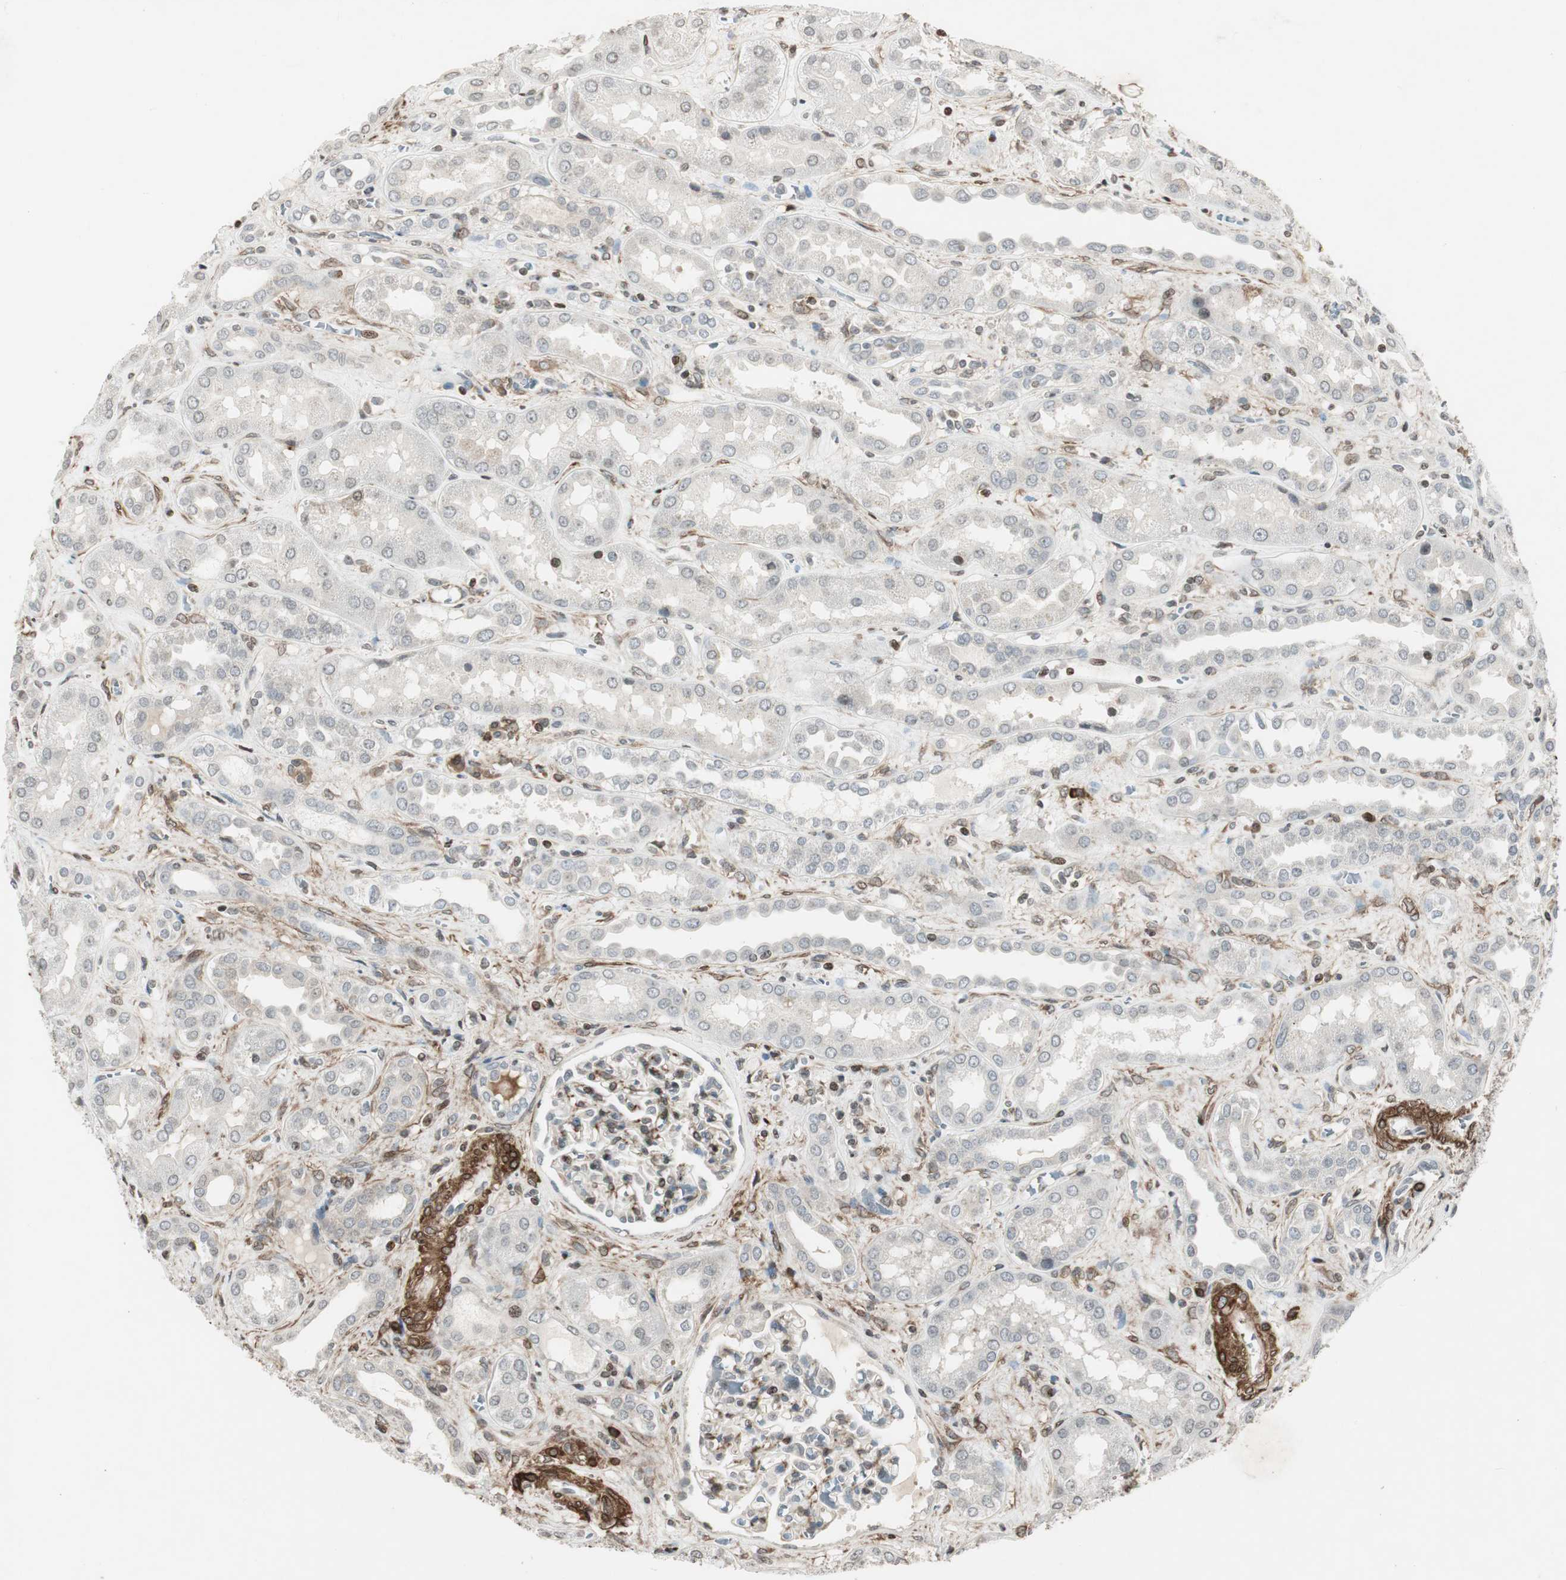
{"staining": {"intensity": "weak", "quantity": ">75%", "location": "nuclear"}, "tissue": "kidney", "cell_type": "Cells in glomeruli", "image_type": "normal", "snomed": [{"axis": "morphology", "description": "Normal tissue, NOS"}, {"axis": "topography", "description": "Kidney"}], "caption": "About >75% of cells in glomeruli in unremarkable human kidney show weak nuclear protein expression as visualized by brown immunohistochemical staining.", "gene": "PRKG1", "patient": {"sex": "male", "age": 59}}